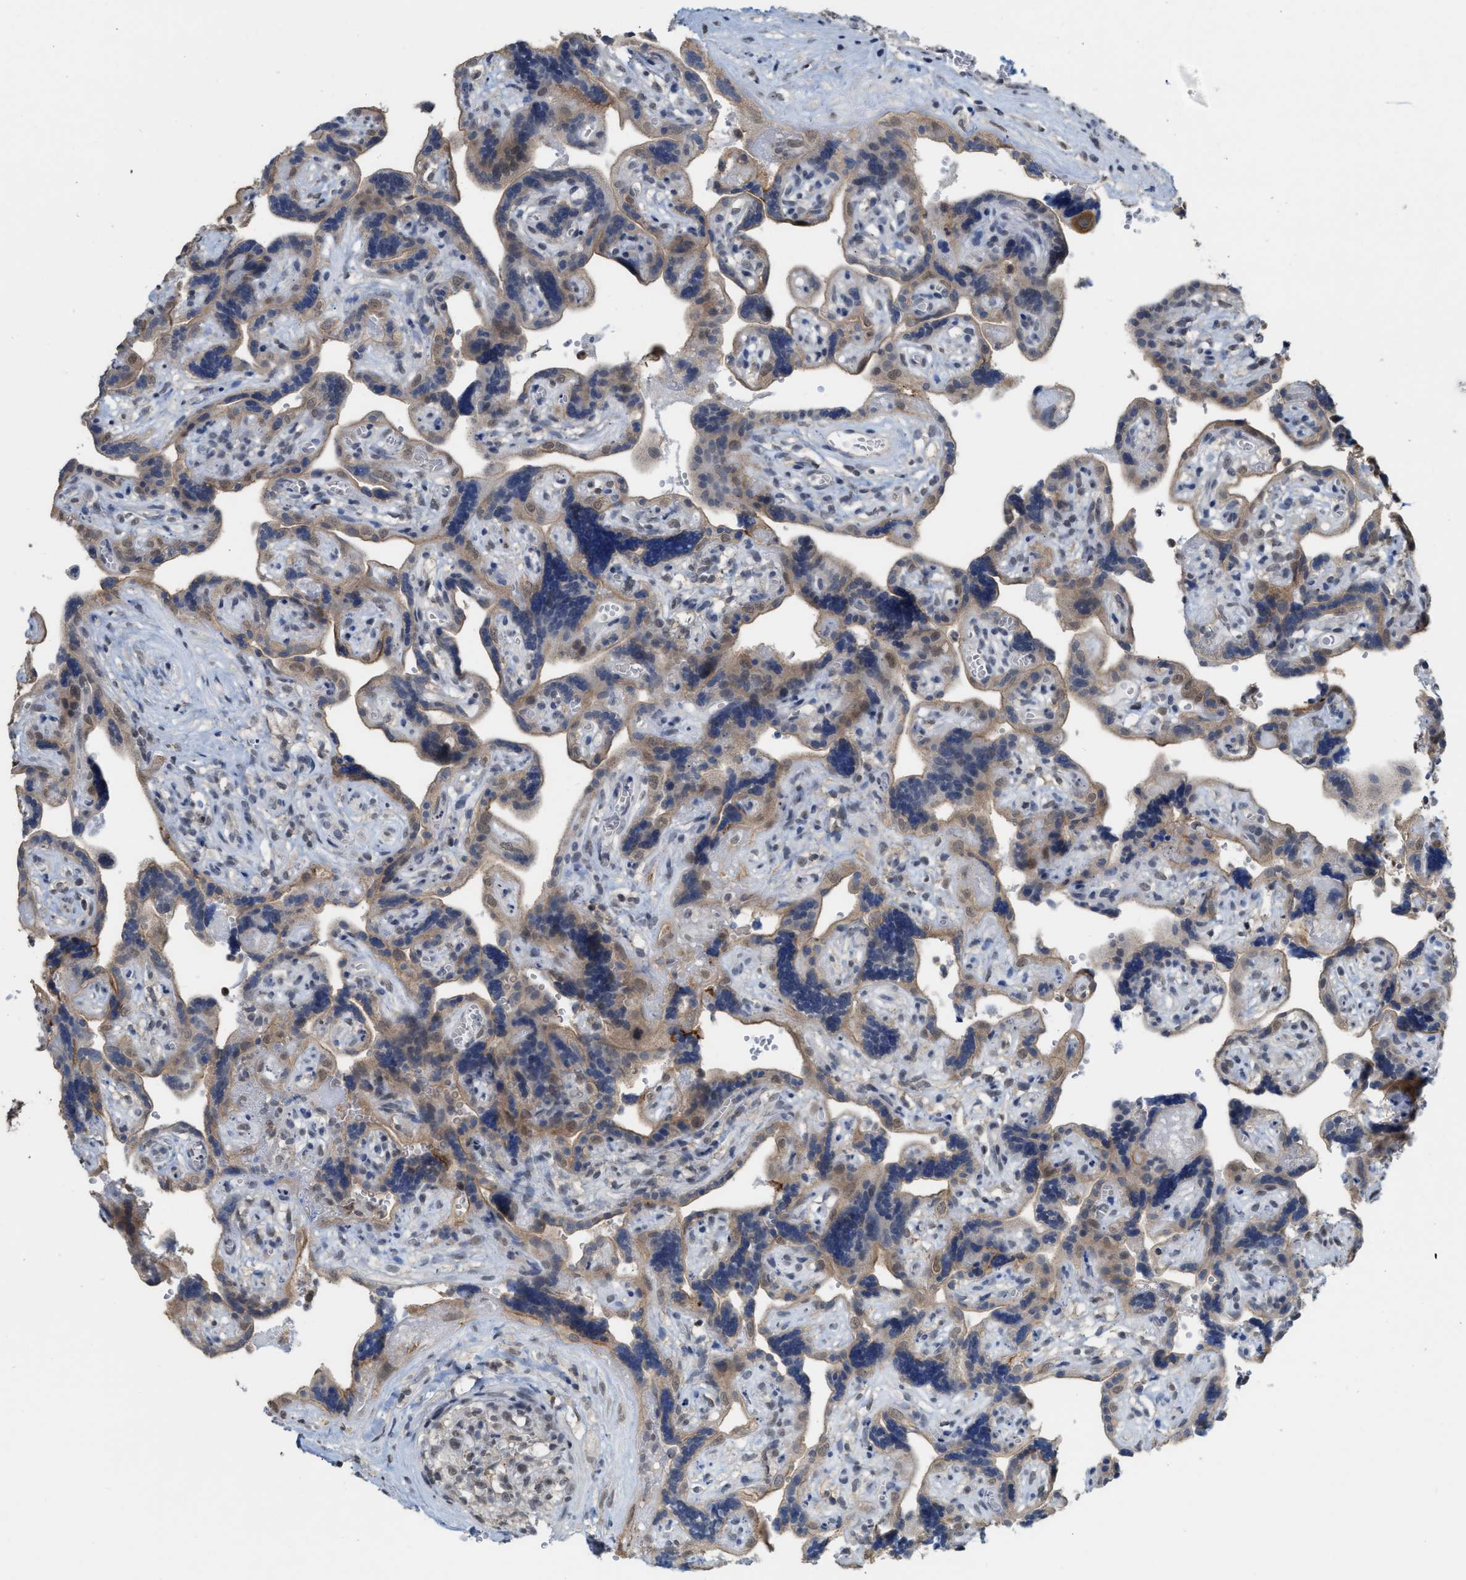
{"staining": {"intensity": "moderate", "quantity": ">75%", "location": "cytoplasmic/membranous"}, "tissue": "placenta", "cell_type": "Decidual cells", "image_type": "normal", "snomed": [{"axis": "morphology", "description": "Normal tissue, NOS"}, {"axis": "topography", "description": "Placenta"}], "caption": "Protein expression analysis of normal placenta exhibits moderate cytoplasmic/membranous expression in about >75% of decidual cells.", "gene": "BAIAP2L1", "patient": {"sex": "female", "age": 30}}